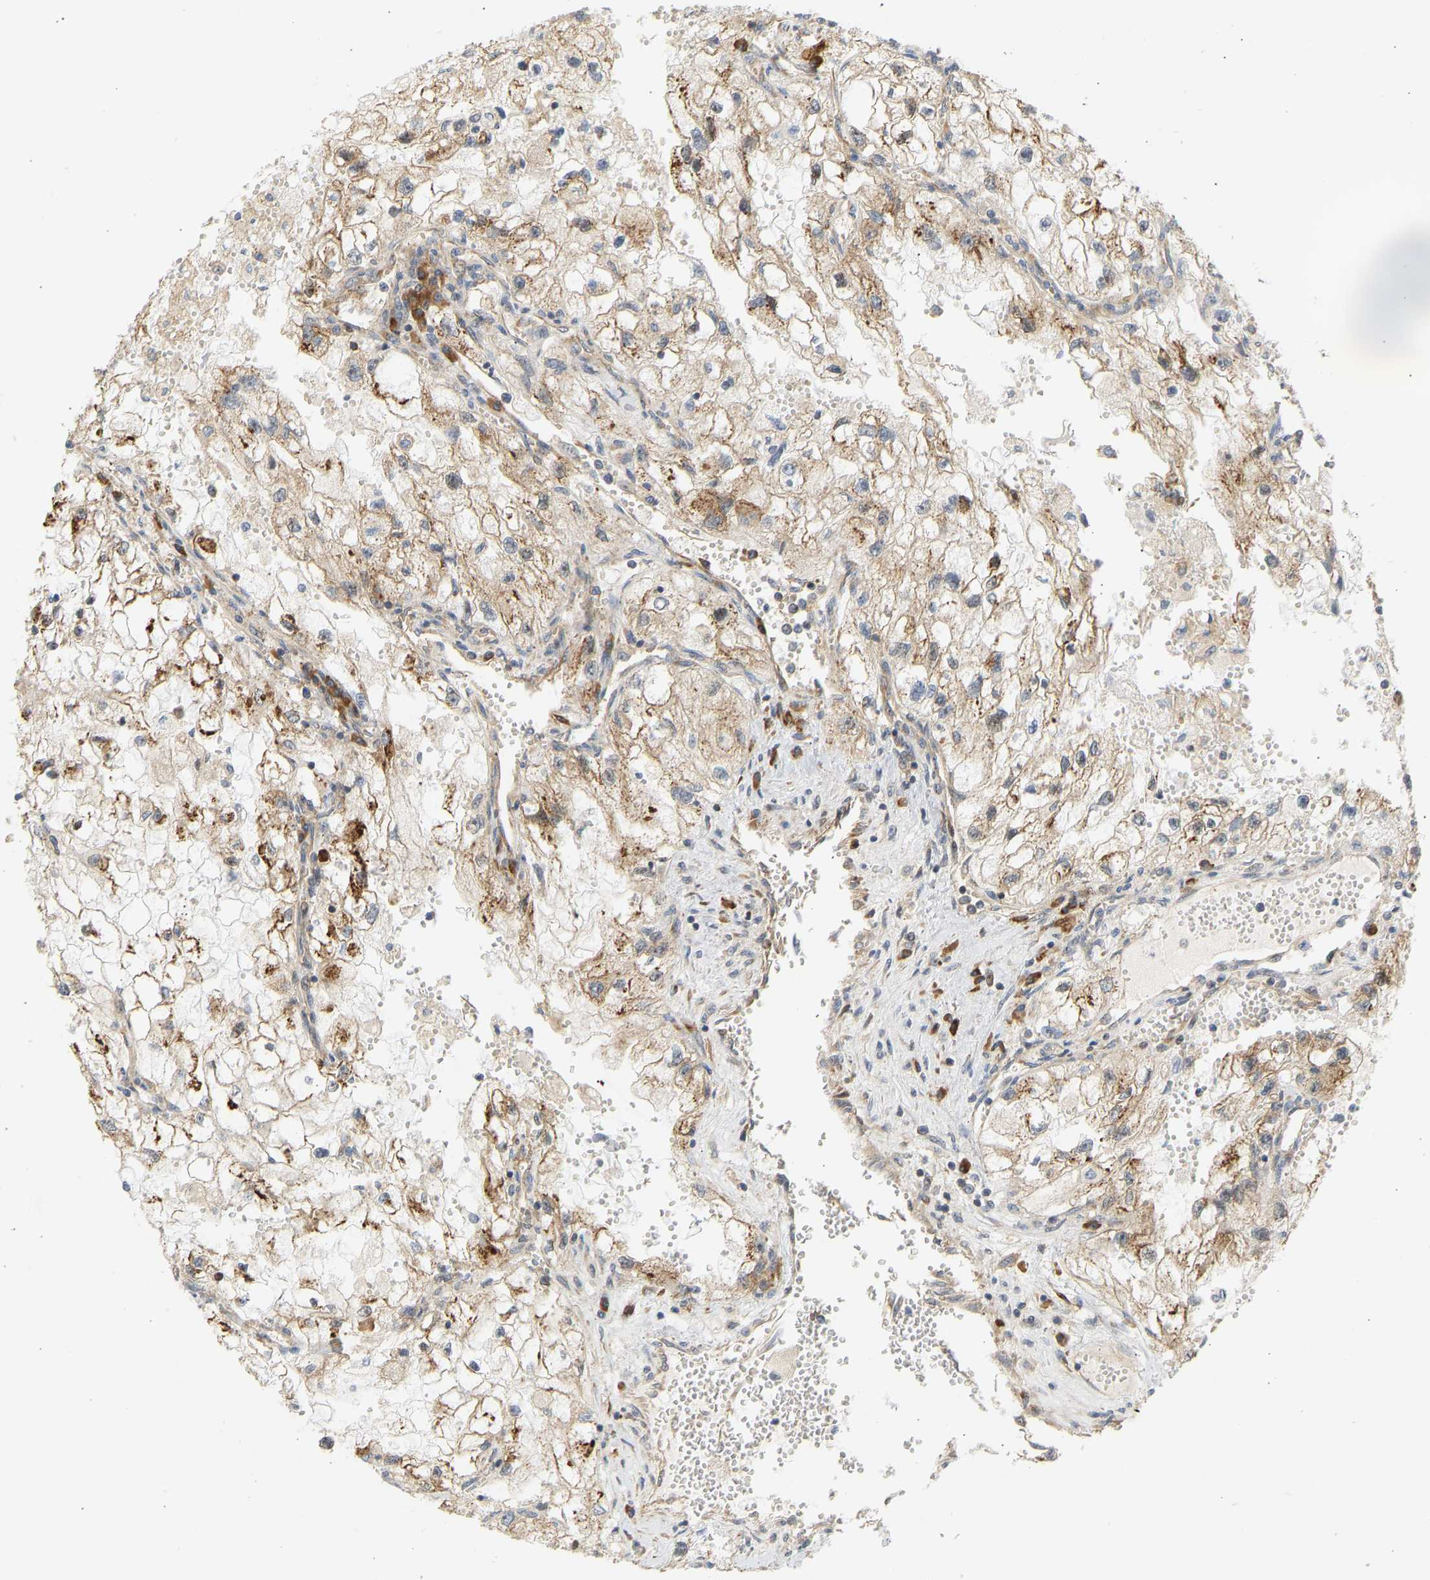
{"staining": {"intensity": "moderate", "quantity": ">75%", "location": "cytoplasmic/membranous"}, "tissue": "renal cancer", "cell_type": "Tumor cells", "image_type": "cancer", "snomed": [{"axis": "morphology", "description": "Adenocarcinoma, NOS"}, {"axis": "topography", "description": "Kidney"}], "caption": "IHC histopathology image of neoplastic tissue: human adenocarcinoma (renal) stained using immunohistochemistry (IHC) displays medium levels of moderate protein expression localized specifically in the cytoplasmic/membranous of tumor cells, appearing as a cytoplasmic/membranous brown color.", "gene": "RPS14", "patient": {"sex": "female", "age": 70}}